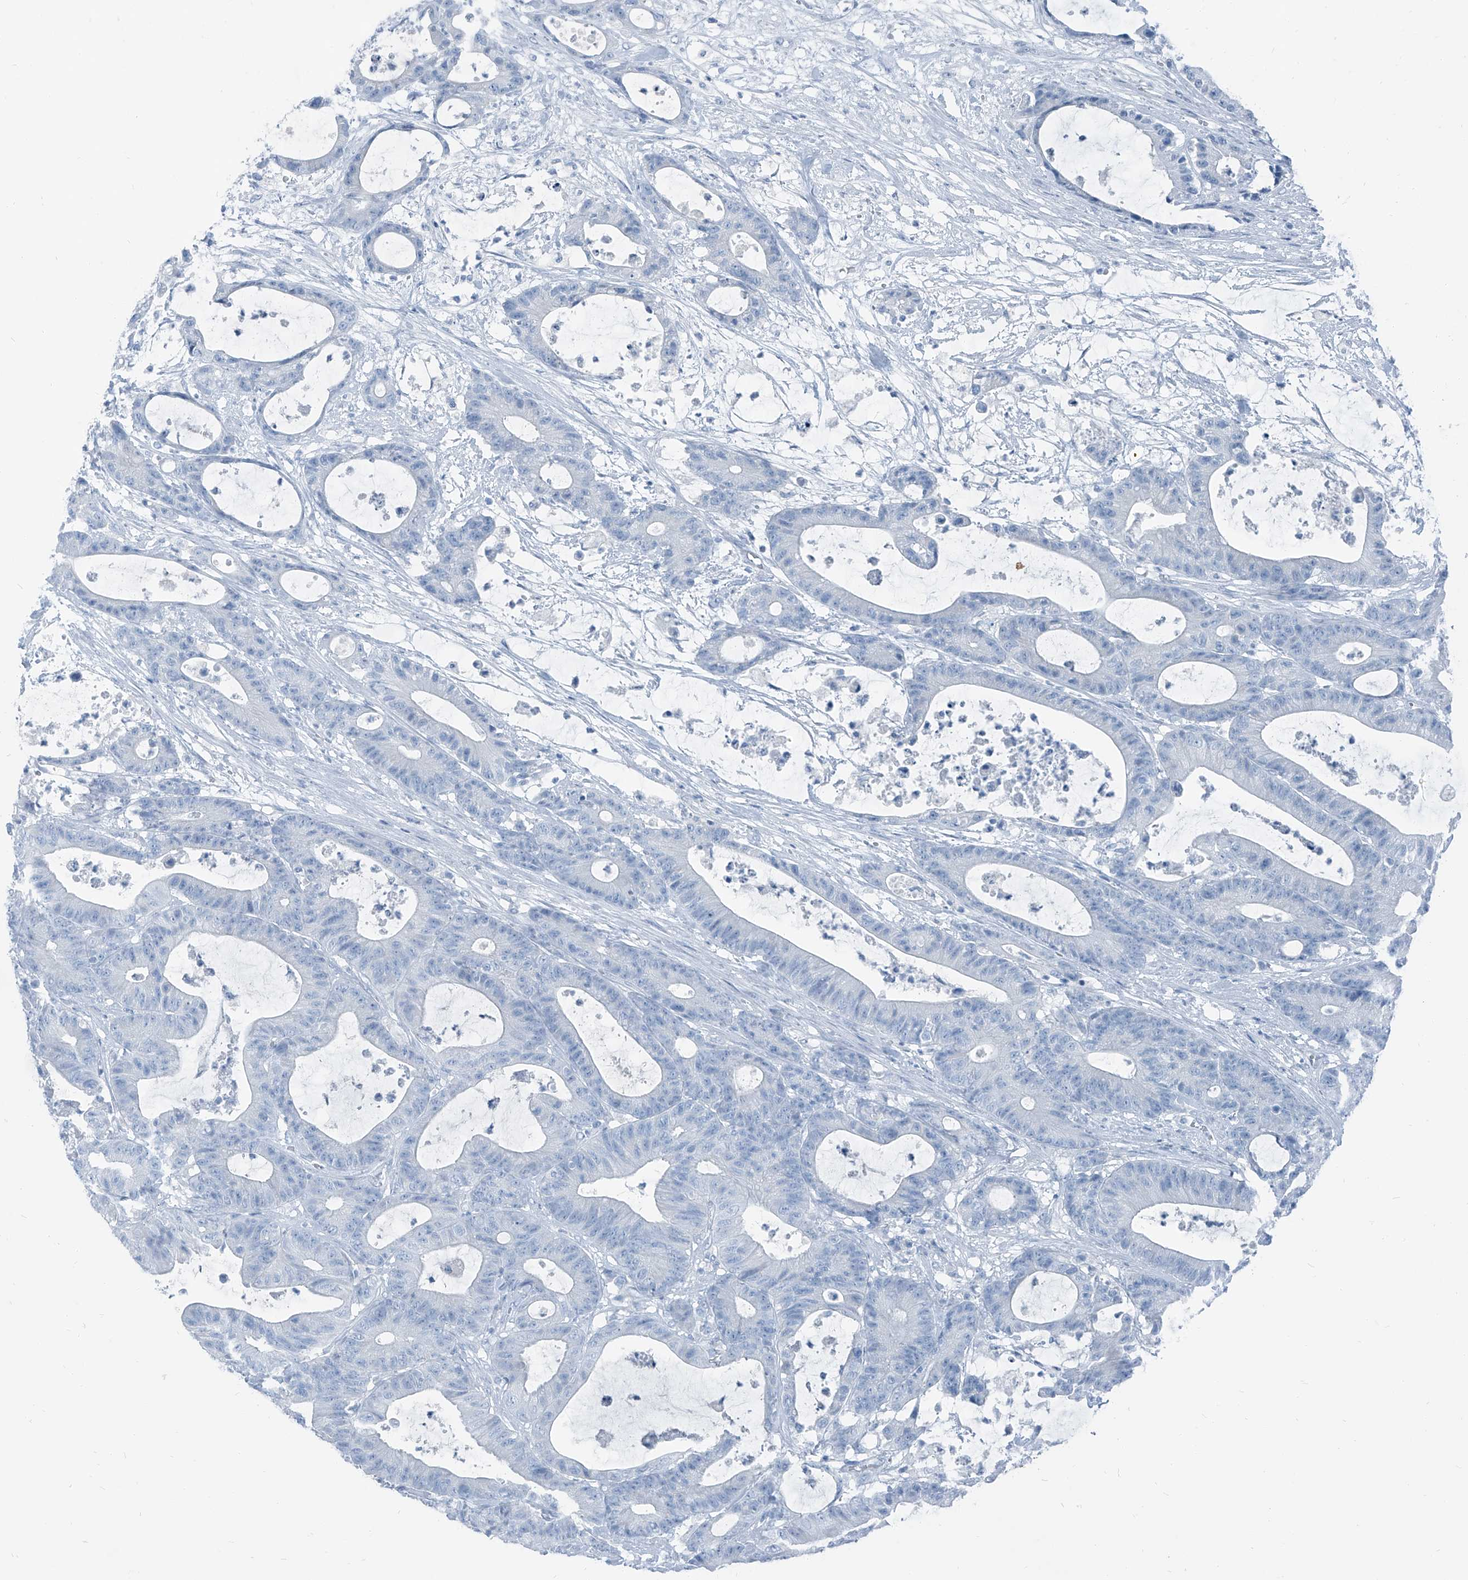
{"staining": {"intensity": "negative", "quantity": "none", "location": "none"}, "tissue": "colorectal cancer", "cell_type": "Tumor cells", "image_type": "cancer", "snomed": [{"axis": "morphology", "description": "Adenocarcinoma, NOS"}, {"axis": "topography", "description": "Colon"}], "caption": "High magnification brightfield microscopy of colorectal adenocarcinoma stained with DAB (3,3'-diaminobenzidine) (brown) and counterstained with hematoxylin (blue): tumor cells show no significant positivity. (Stains: DAB (3,3'-diaminobenzidine) immunohistochemistry (IHC) with hematoxylin counter stain, Microscopy: brightfield microscopy at high magnification).", "gene": "RGN", "patient": {"sex": "female", "age": 84}}